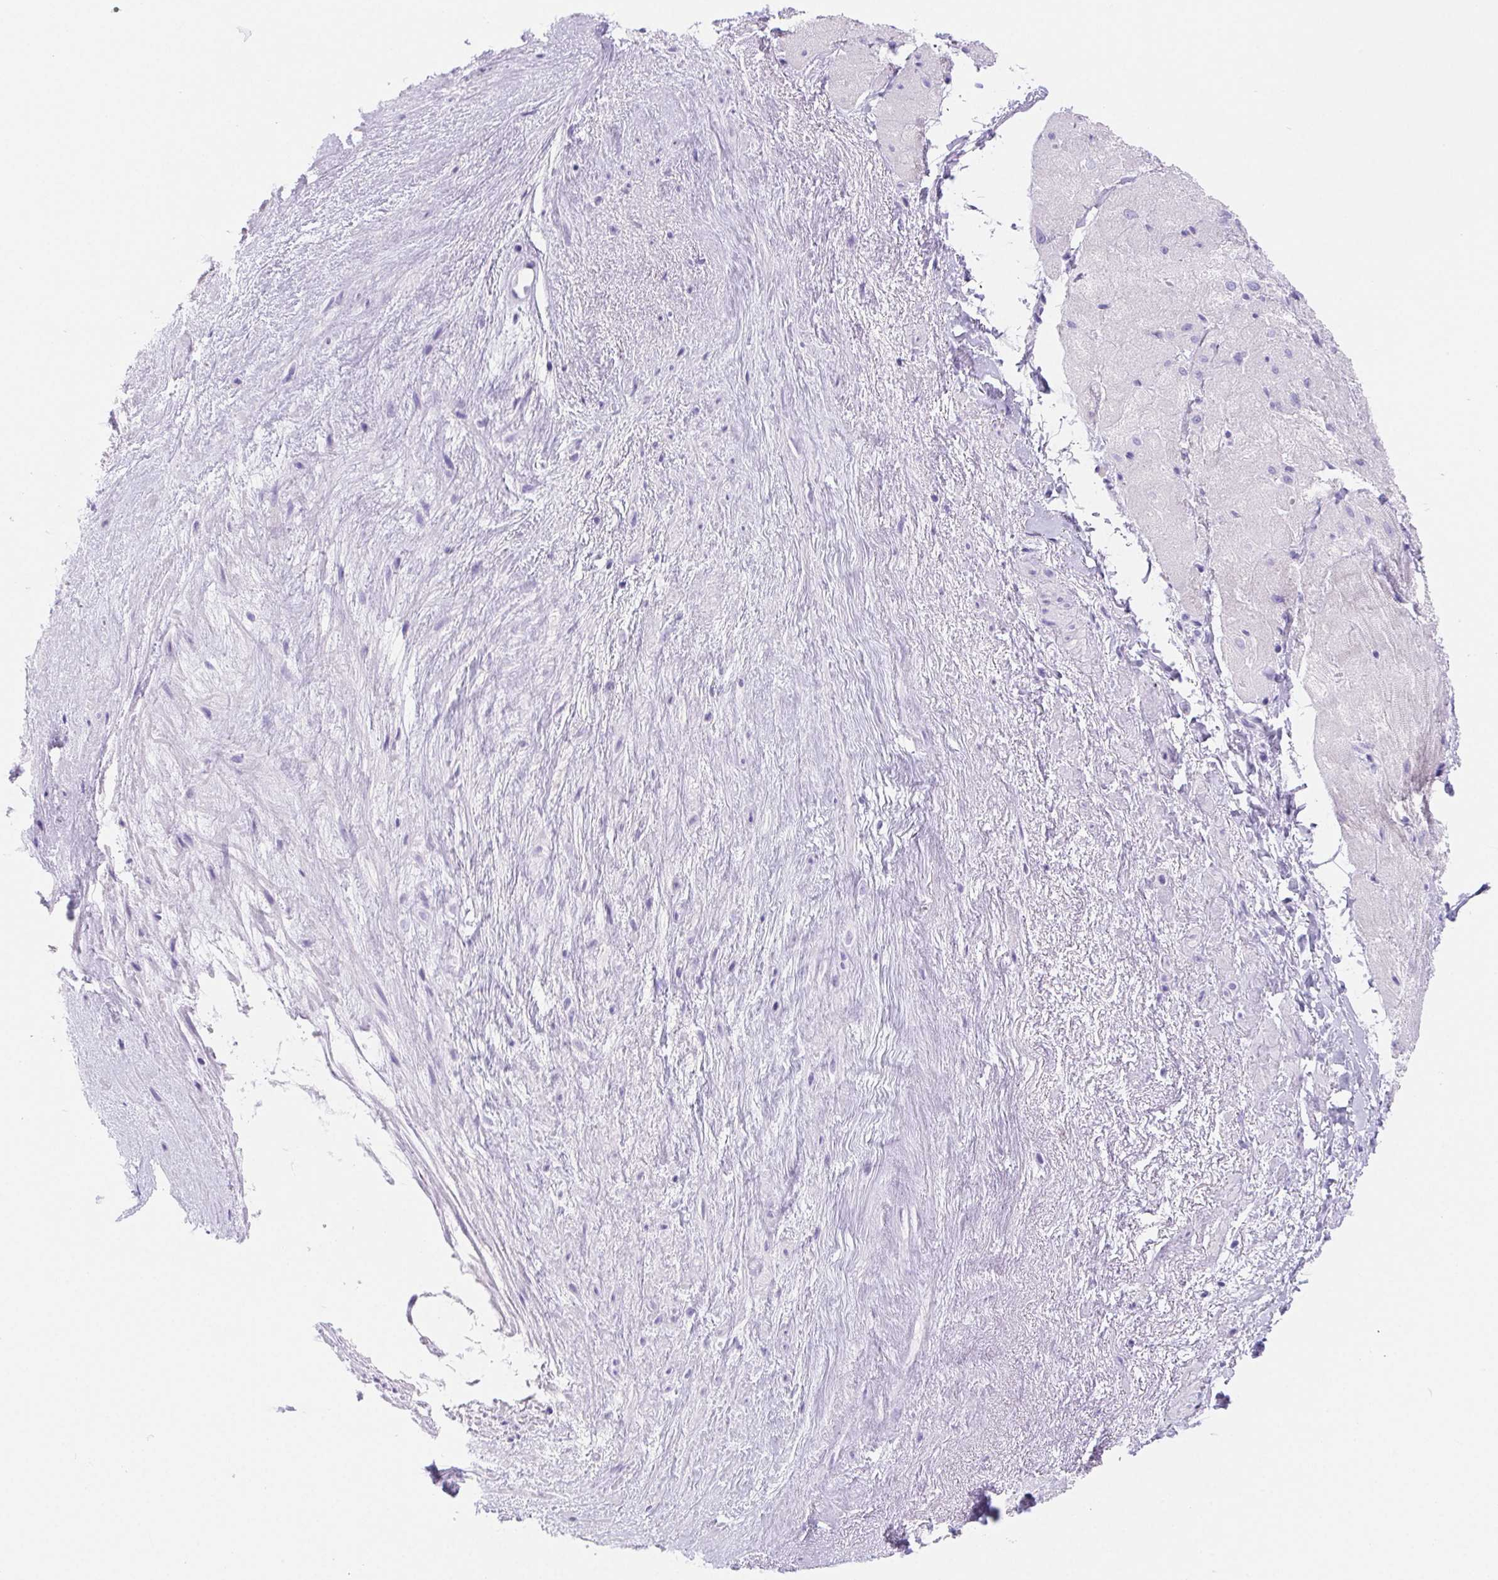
{"staining": {"intensity": "negative", "quantity": "none", "location": "none"}, "tissue": "heart muscle", "cell_type": "Cardiomyocytes", "image_type": "normal", "snomed": [{"axis": "morphology", "description": "Normal tissue, NOS"}, {"axis": "topography", "description": "Heart"}], "caption": "This image is of normal heart muscle stained with immunohistochemistry to label a protein in brown with the nuclei are counter-stained blue. There is no expression in cardiomyocytes. (DAB immunohistochemistry (IHC) visualized using brightfield microscopy, high magnification).", "gene": "PNLIP", "patient": {"sex": "male", "age": 62}}